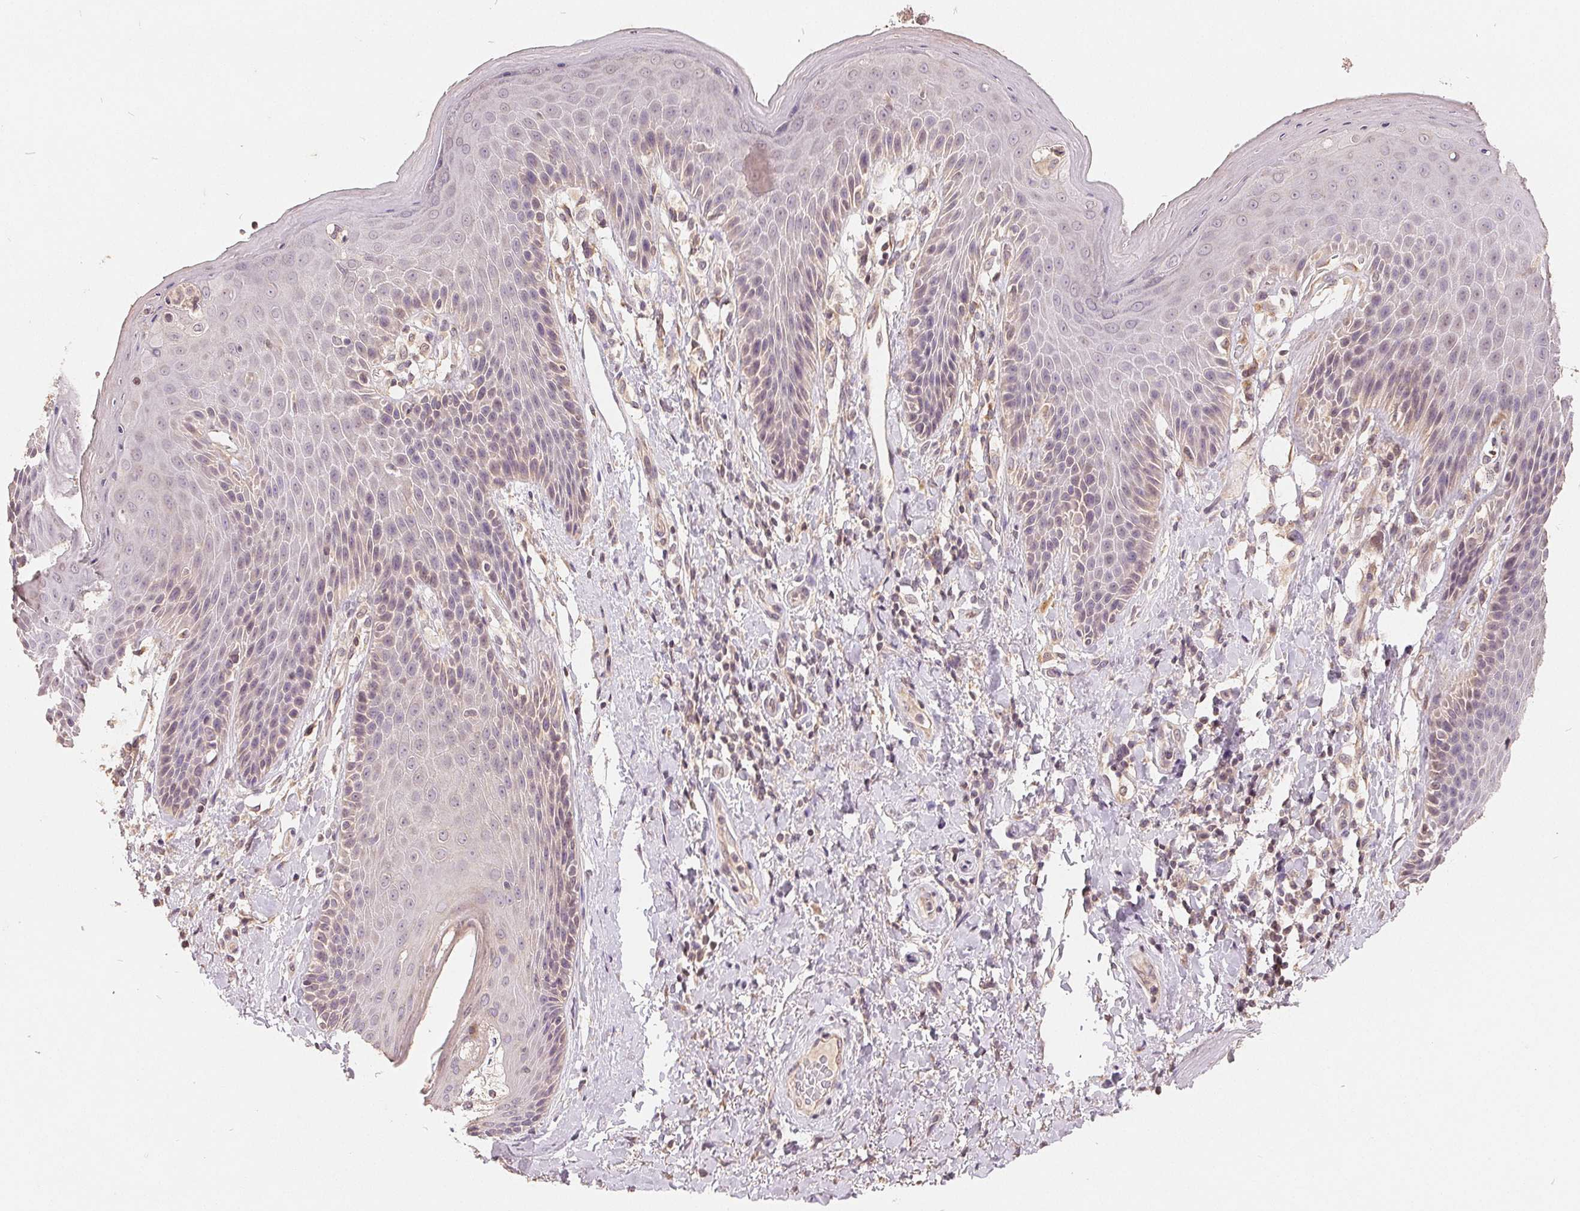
{"staining": {"intensity": "weak", "quantity": "<25%", "location": "cytoplasmic/membranous"}, "tissue": "skin", "cell_type": "Epidermal cells", "image_type": "normal", "snomed": [{"axis": "morphology", "description": "Normal tissue, NOS"}, {"axis": "topography", "description": "Anal"}, {"axis": "topography", "description": "Peripheral nerve tissue"}], "caption": "DAB (3,3'-diaminobenzidine) immunohistochemical staining of unremarkable human skin reveals no significant positivity in epidermal cells. (Brightfield microscopy of DAB IHC at high magnification).", "gene": "CDIPT", "patient": {"sex": "male", "age": 51}}